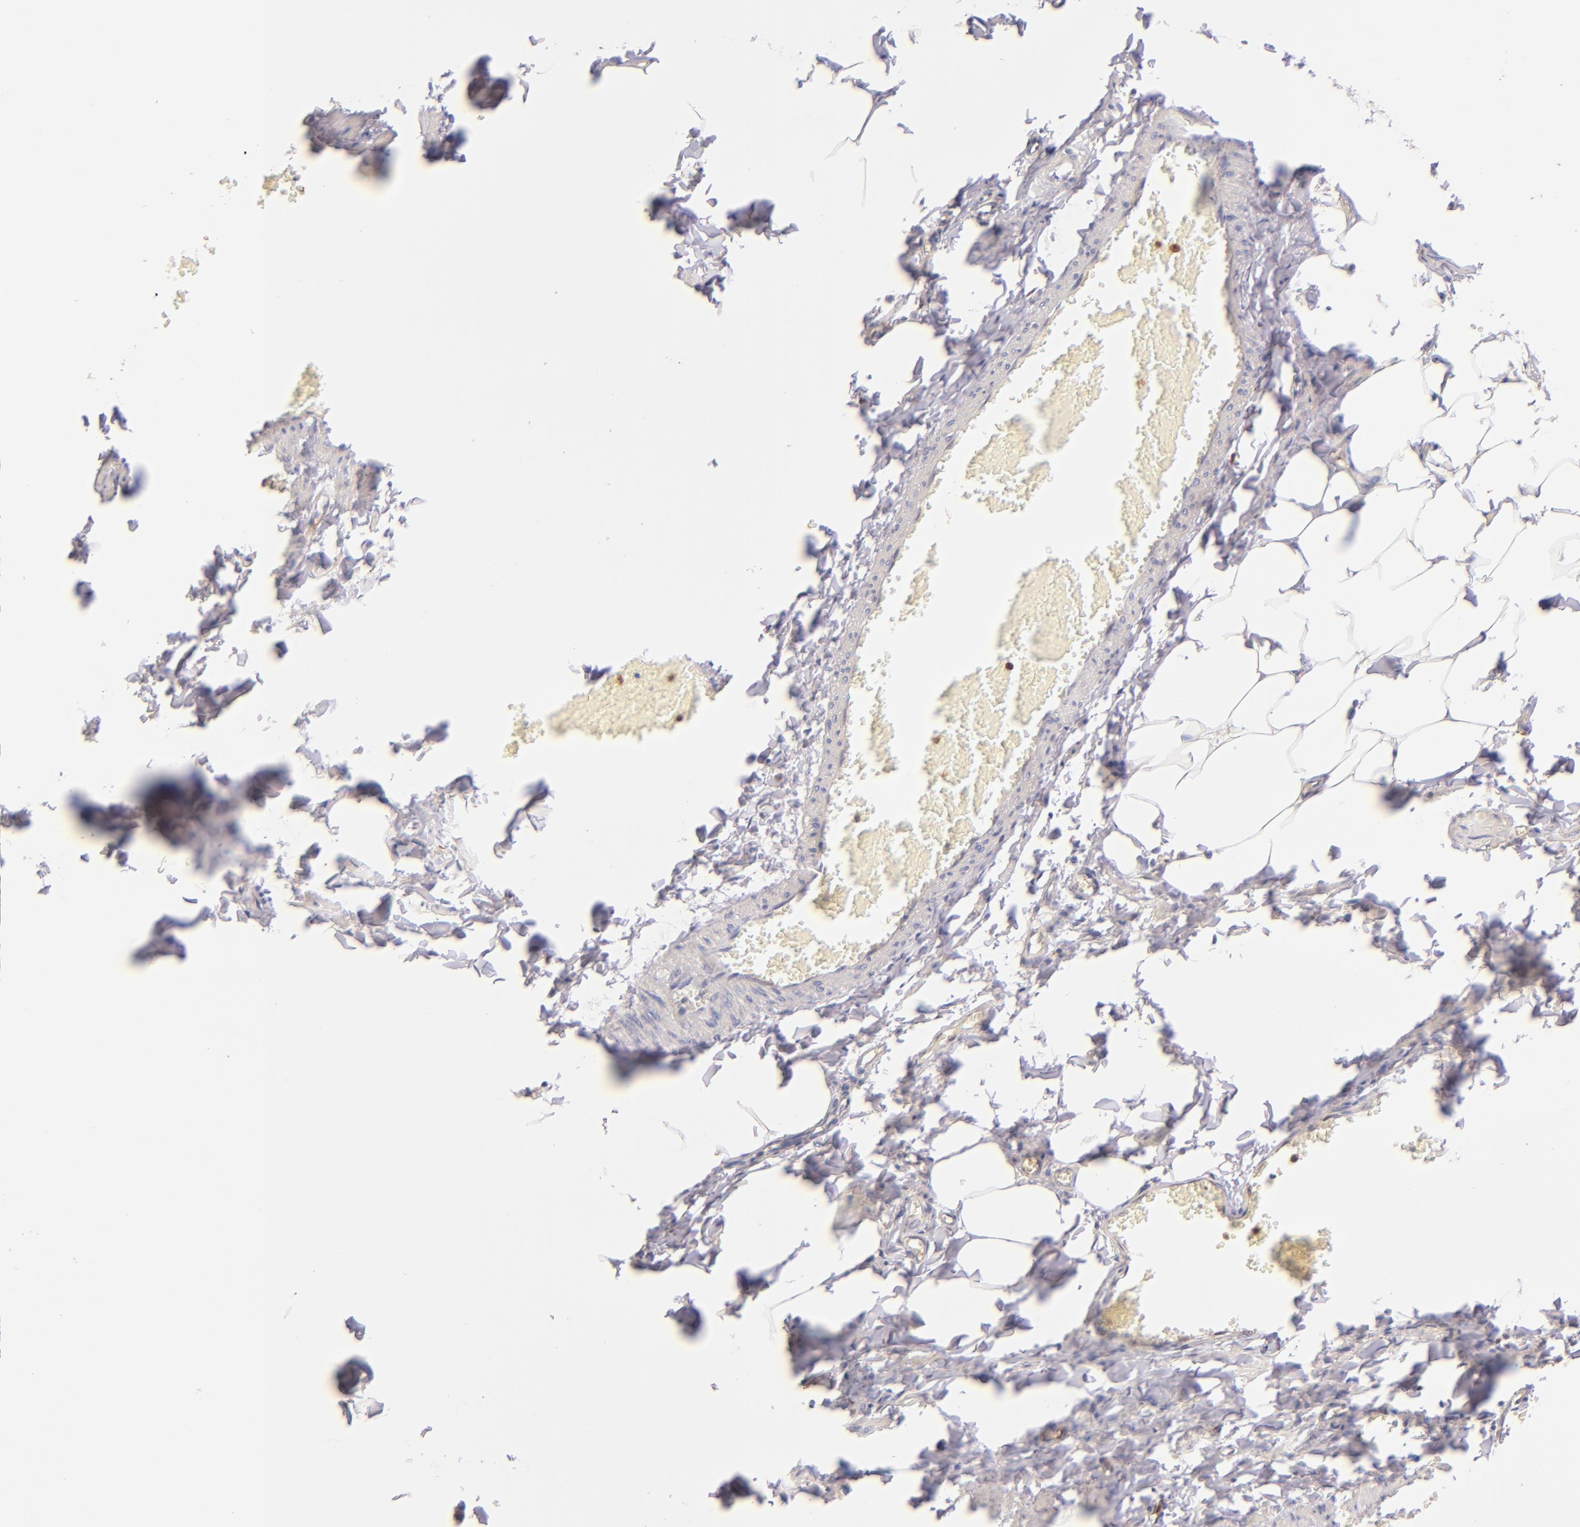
{"staining": {"intensity": "weak", "quantity": "<25%", "location": "cytoplasmic/membranous"}, "tissue": "adipose tissue", "cell_type": "Adipocytes", "image_type": "normal", "snomed": [{"axis": "morphology", "description": "Normal tissue, NOS"}, {"axis": "topography", "description": "Vascular tissue"}], "caption": "IHC histopathology image of normal adipose tissue stained for a protein (brown), which shows no positivity in adipocytes. (DAB IHC, high magnification).", "gene": "BTK", "patient": {"sex": "male", "age": 41}}